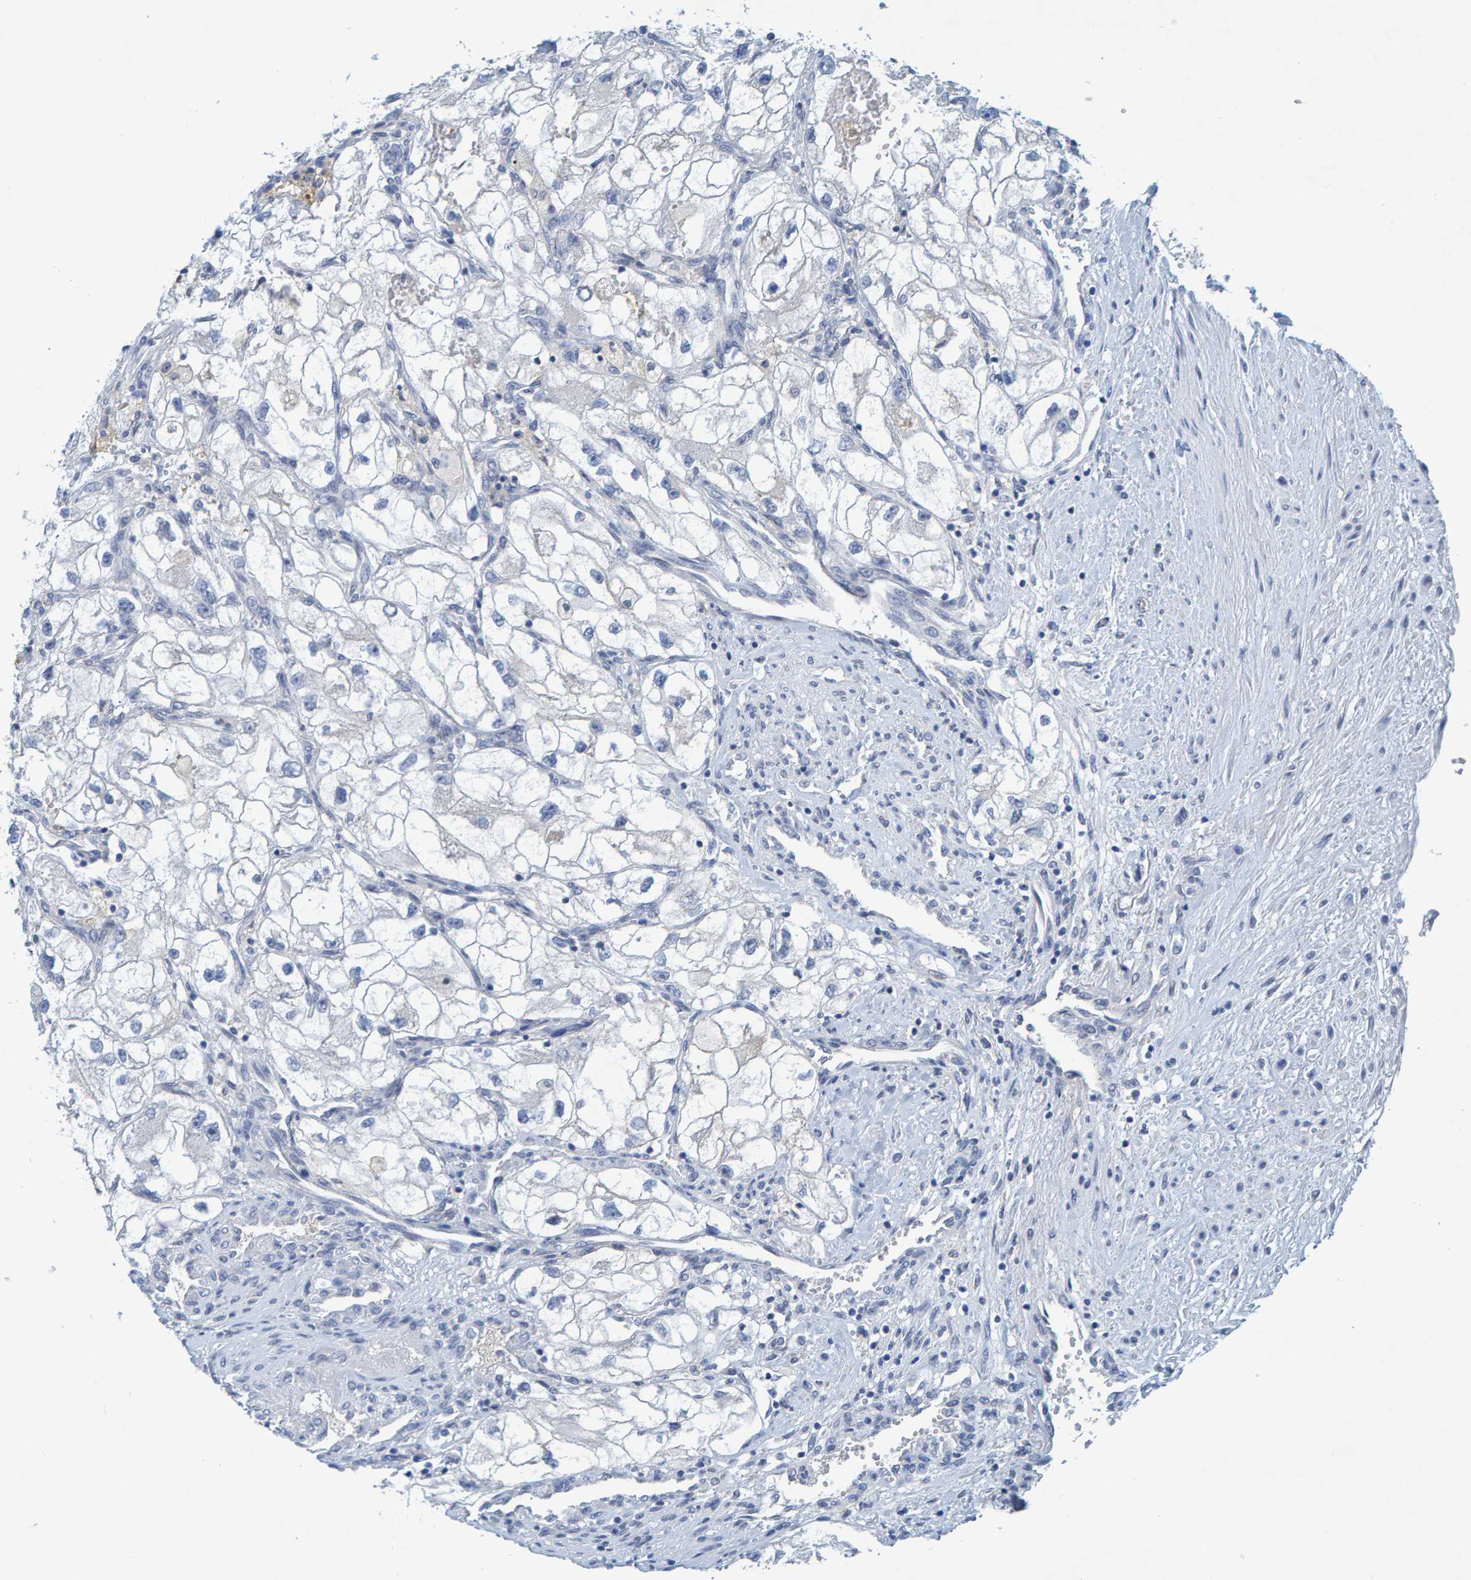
{"staining": {"intensity": "negative", "quantity": "none", "location": "none"}, "tissue": "renal cancer", "cell_type": "Tumor cells", "image_type": "cancer", "snomed": [{"axis": "morphology", "description": "Adenocarcinoma, NOS"}, {"axis": "topography", "description": "Kidney"}], "caption": "Immunohistochemistry (IHC) image of neoplastic tissue: adenocarcinoma (renal) stained with DAB demonstrates no significant protein expression in tumor cells.", "gene": "ALAD", "patient": {"sex": "female", "age": 70}}